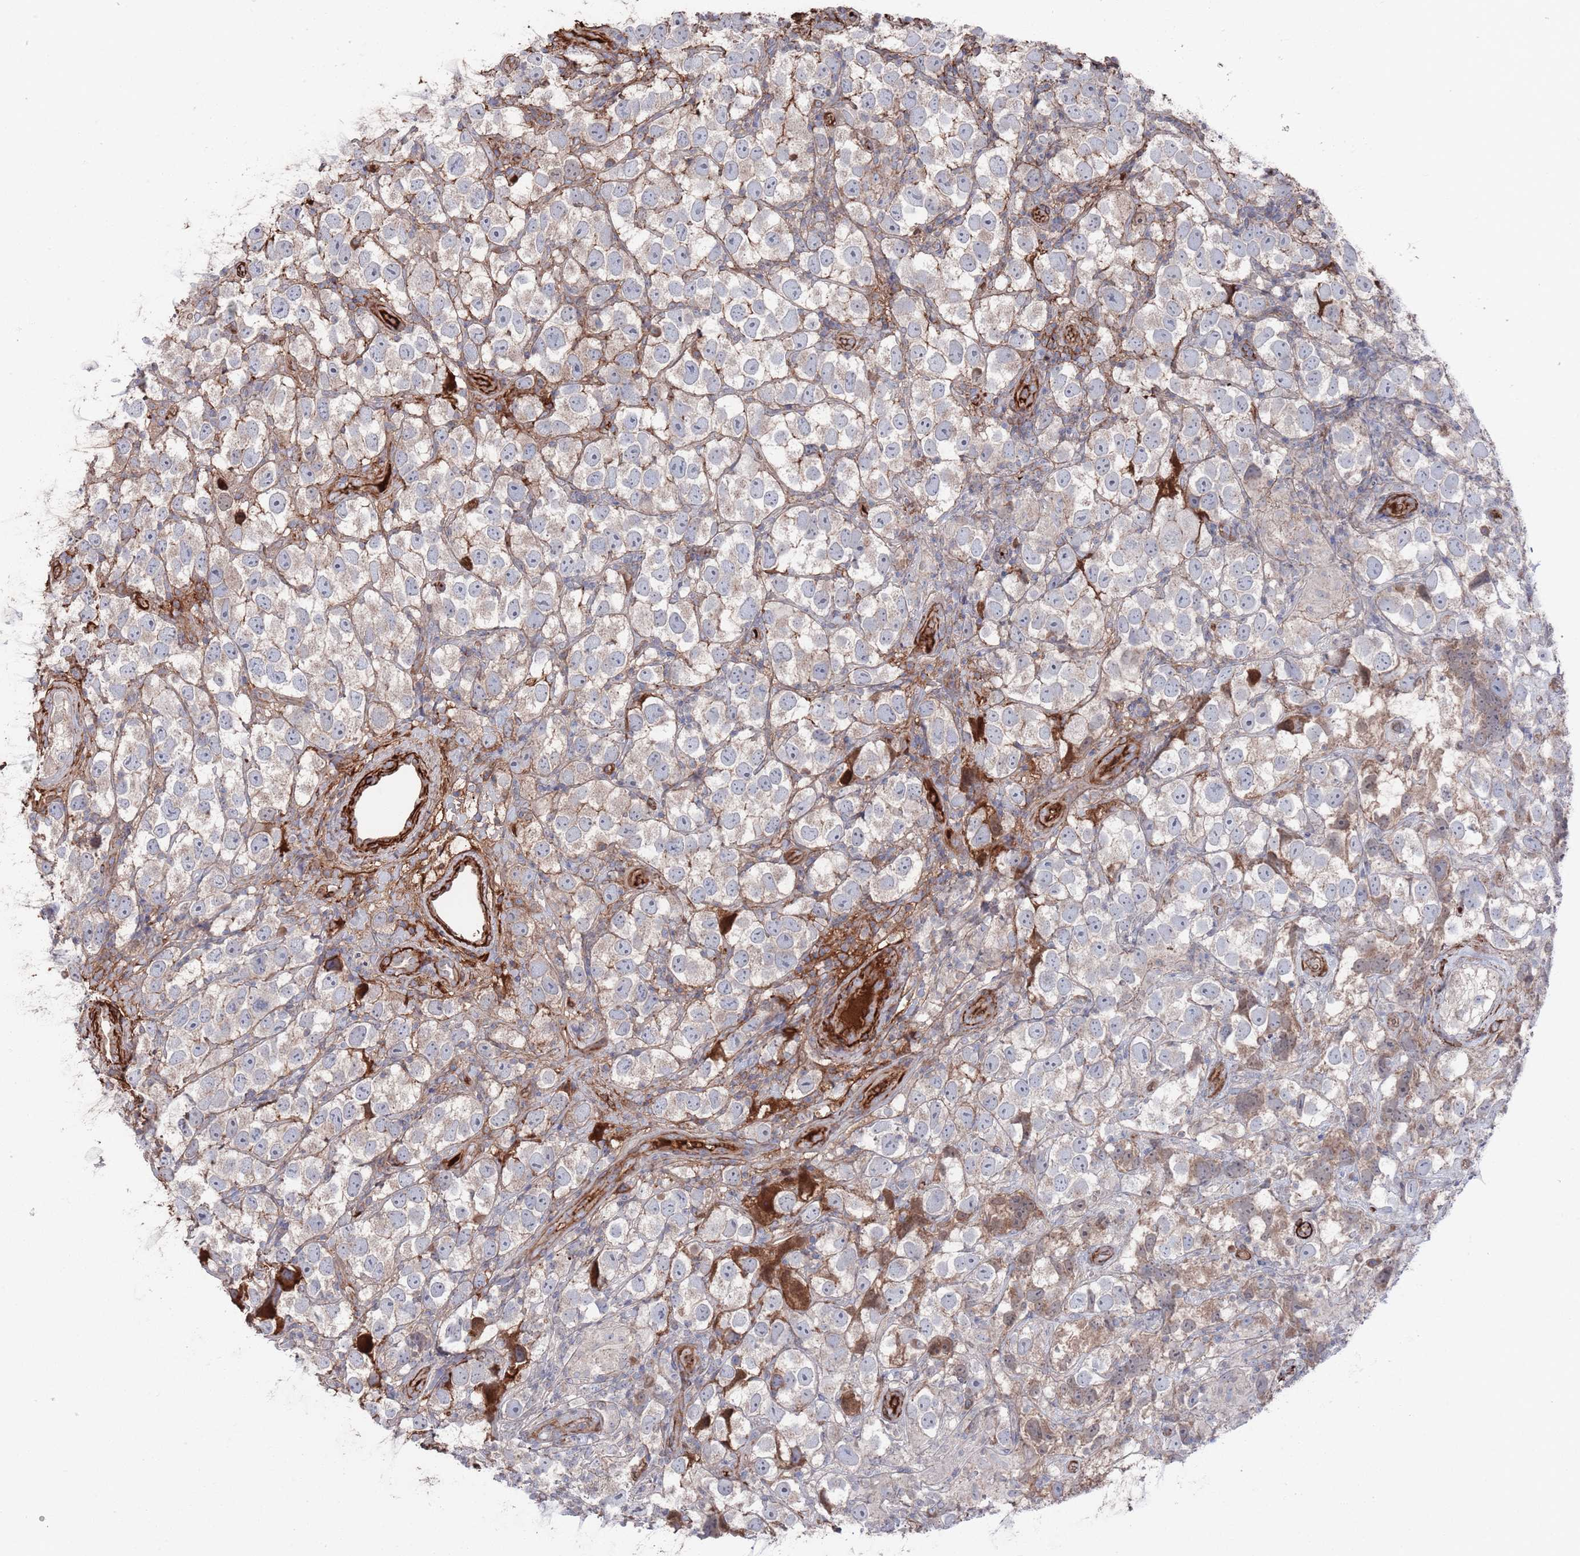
{"staining": {"intensity": "weak", "quantity": "25%-75%", "location": "cytoplasmic/membranous"}, "tissue": "testis cancer", "cell_type": "Tumor cells", "image_type": "cancer", "snomed": [{"axis": "morphology", "description": "Seminoma, NOS"}, {"axis": "topography", "description": "Testis"}], "caption": "Weak cytoplasmic/membranous expression for a protein is present in about 25%-75% of tumor cells of seminoma (testis) using immunohistochemistry.", "gene": "PLEKHA4", "patient": {"sex": "male", "age": 26}}